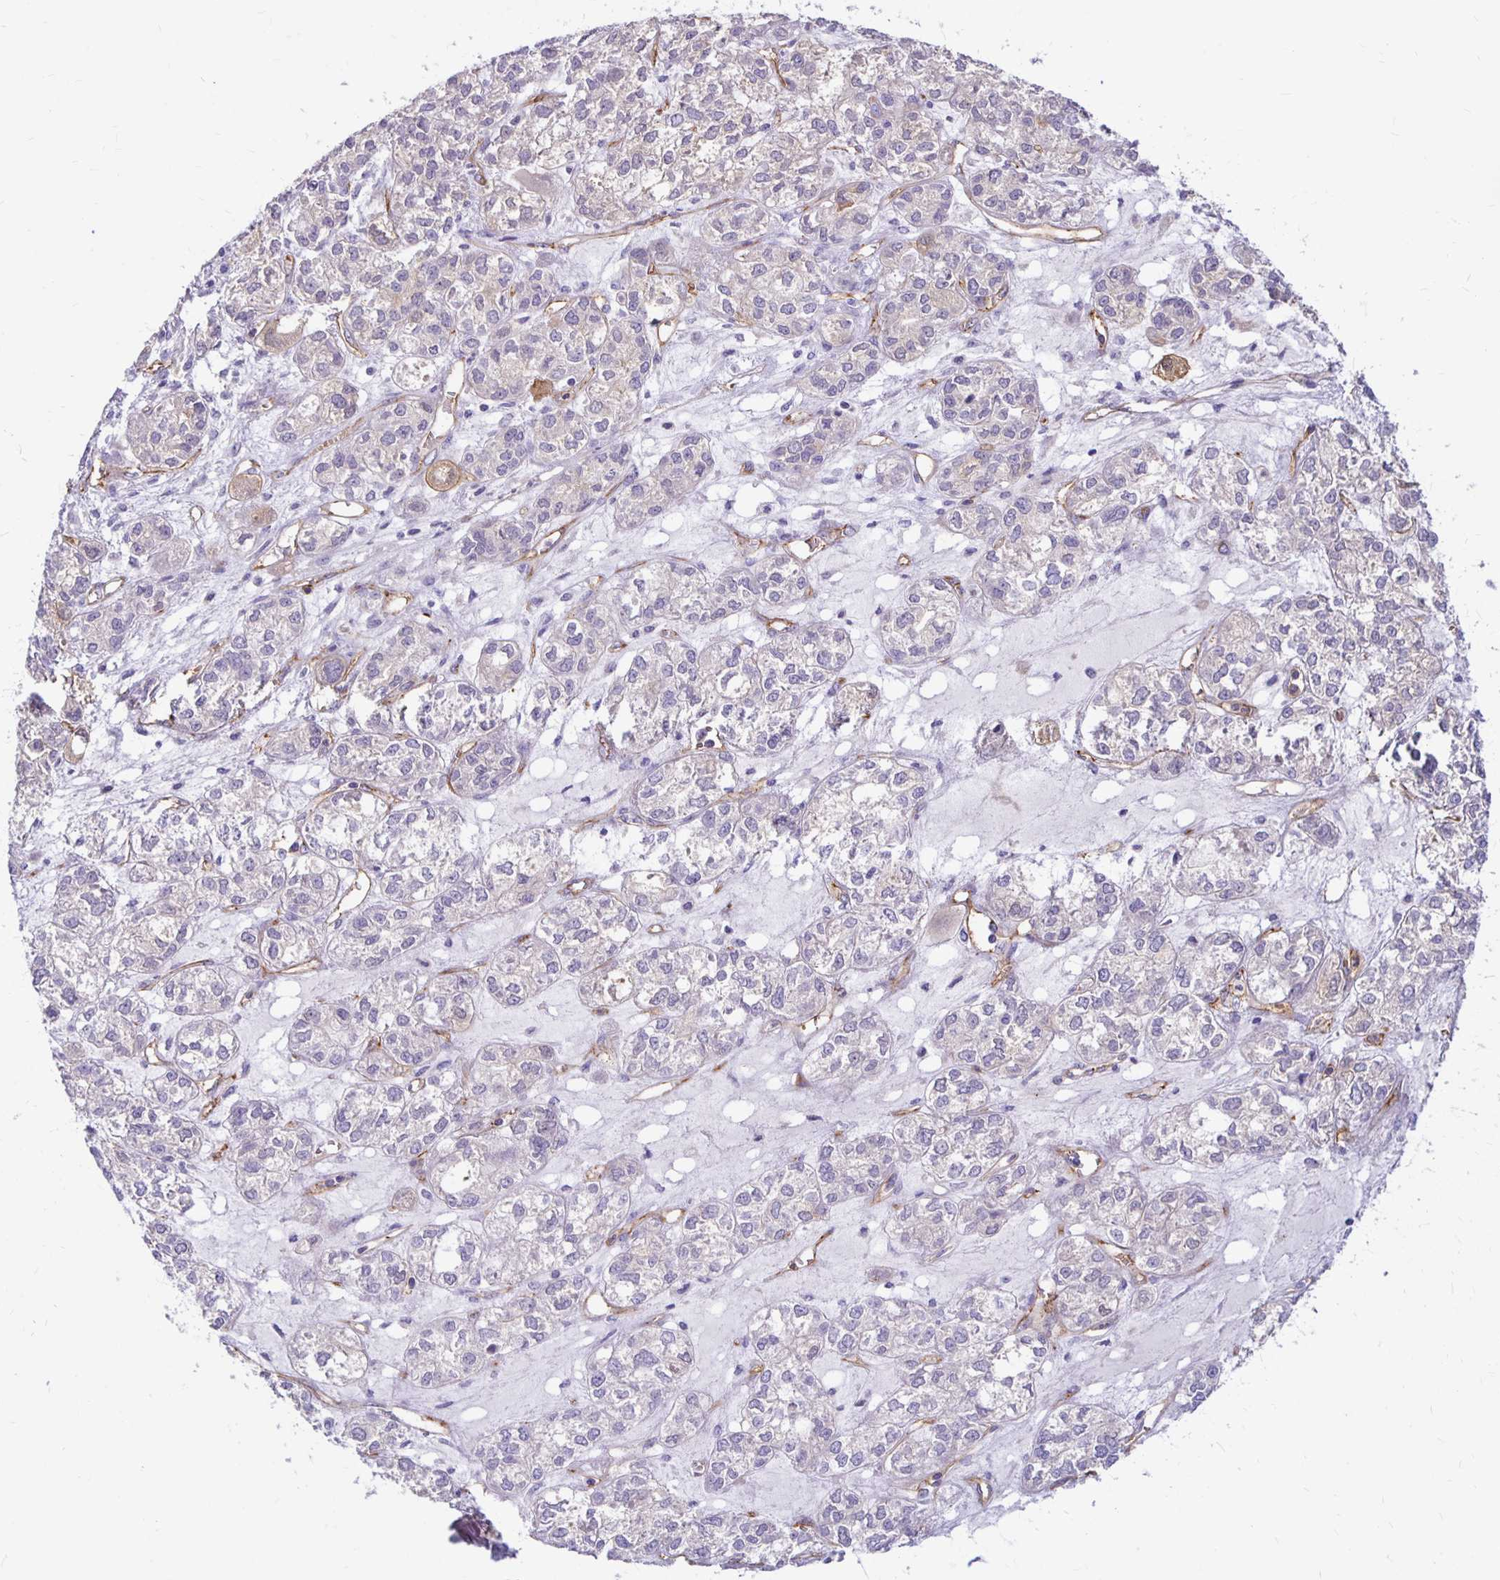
{"staining": {"intensity": "negative", "quantity": "none", "location": "none"}, "tissue": "ovarian cancer", "cell_type": "Tumor cells", "image_type": "cancer", "snomed": [{"axis": "morphology", "description": "Carcinoma, endometroid"}, {"axis": "topography", "description": "Ovary"}], "caption": "Immunohistochemistry (IHC) photomicrograph of neoplastic tissue: ovarian cancer stained with DAB demonstrates no significant protein expression in tumor cells. (IHC, brightfield microscopy, high magnification).", "gene": "TTYH1", "patient": {"sex": "female", "age": 64}}